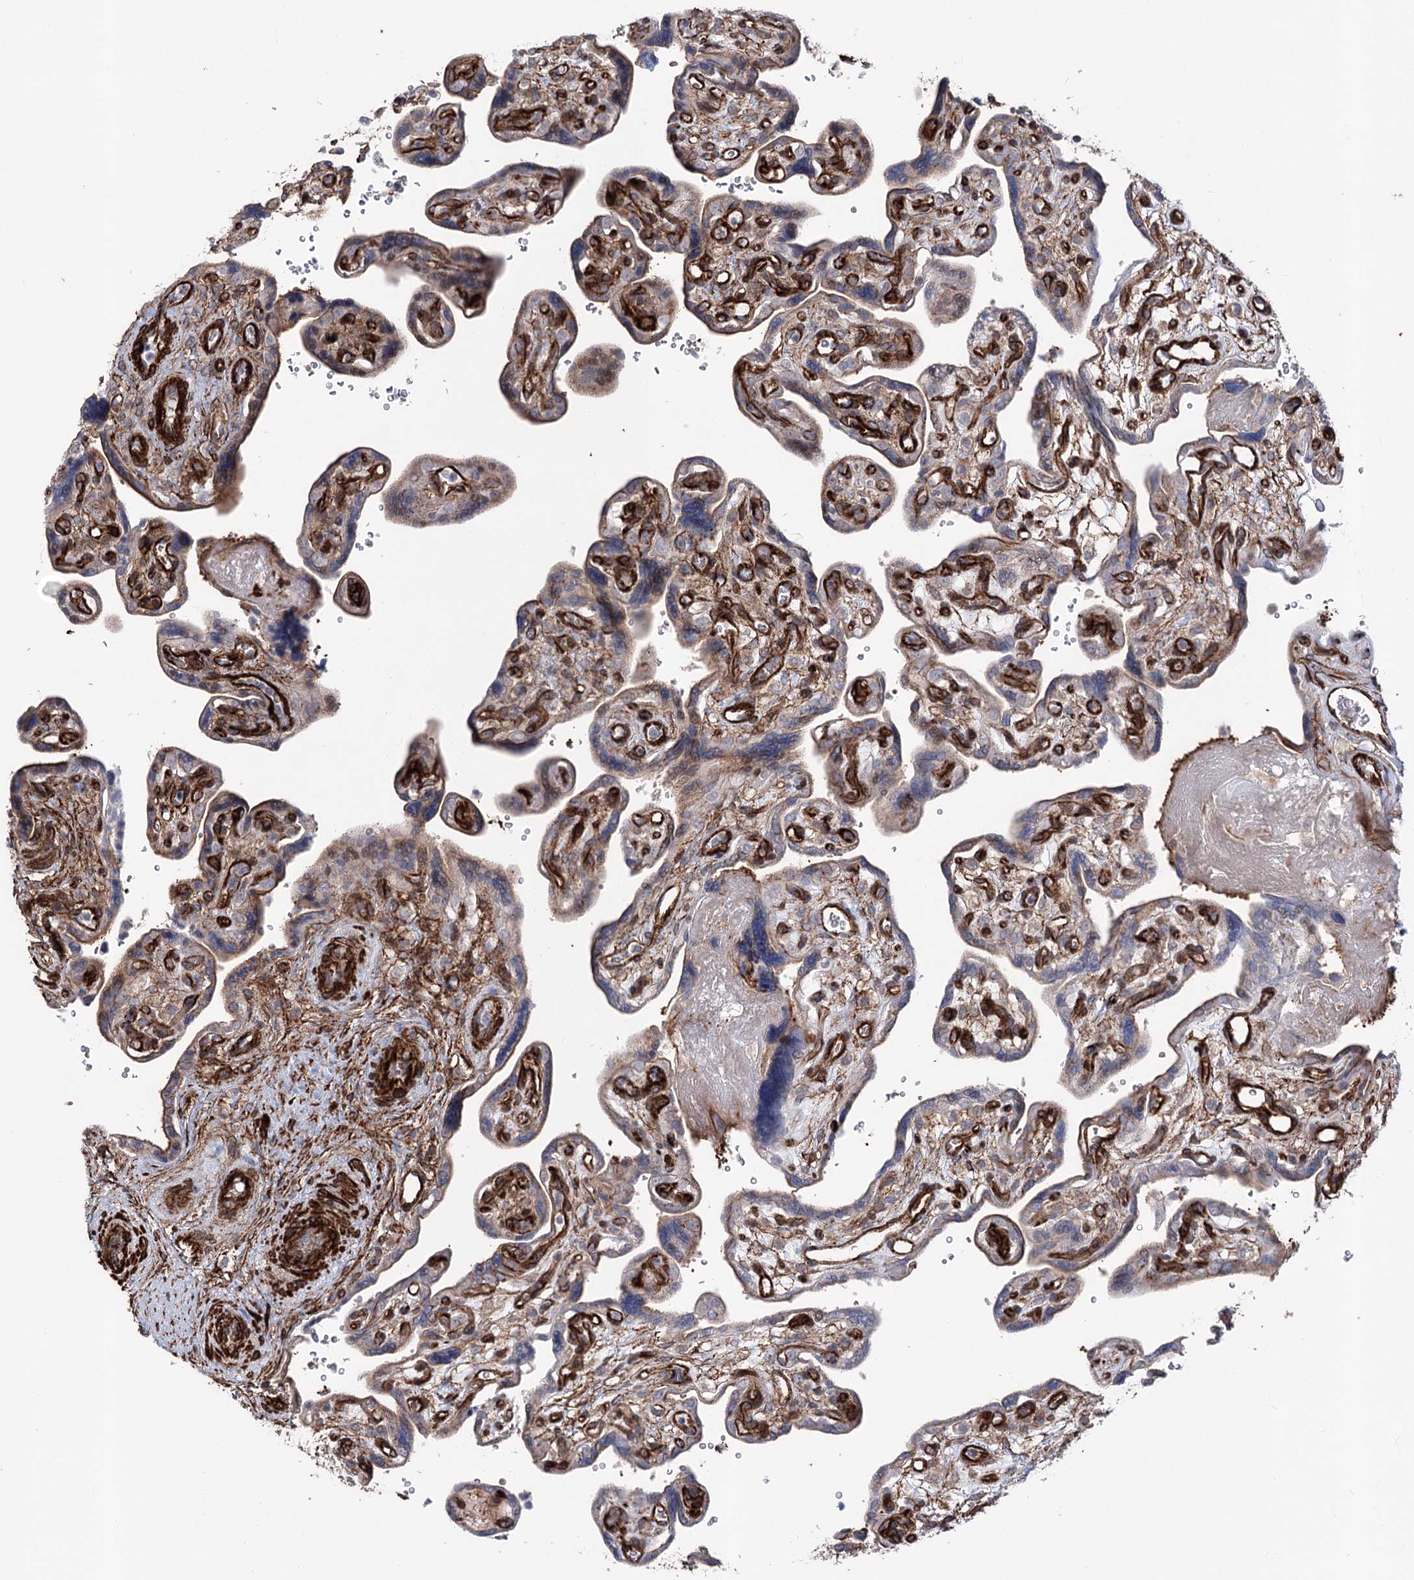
{"staining": {"intensity": "moderate", "quantity": "<25%", "location": "nuclear"}, "tissue": "placenta", "cell_type": "Trophoblastic cells", "image_type": "normal", "snomed": [{"axis": "morphology", "description": "Normal tissue, NOS"}, {"axis": "topography", "description": "Placenta"}], "caption": "Brown immunohistochemical staining in unremarkable placenta exhibits moderate nuclear expression in about <25% of trophoblastic cells.", "gene": "ARHGAP20", "patient": {"sex": "female", "age": 39}}